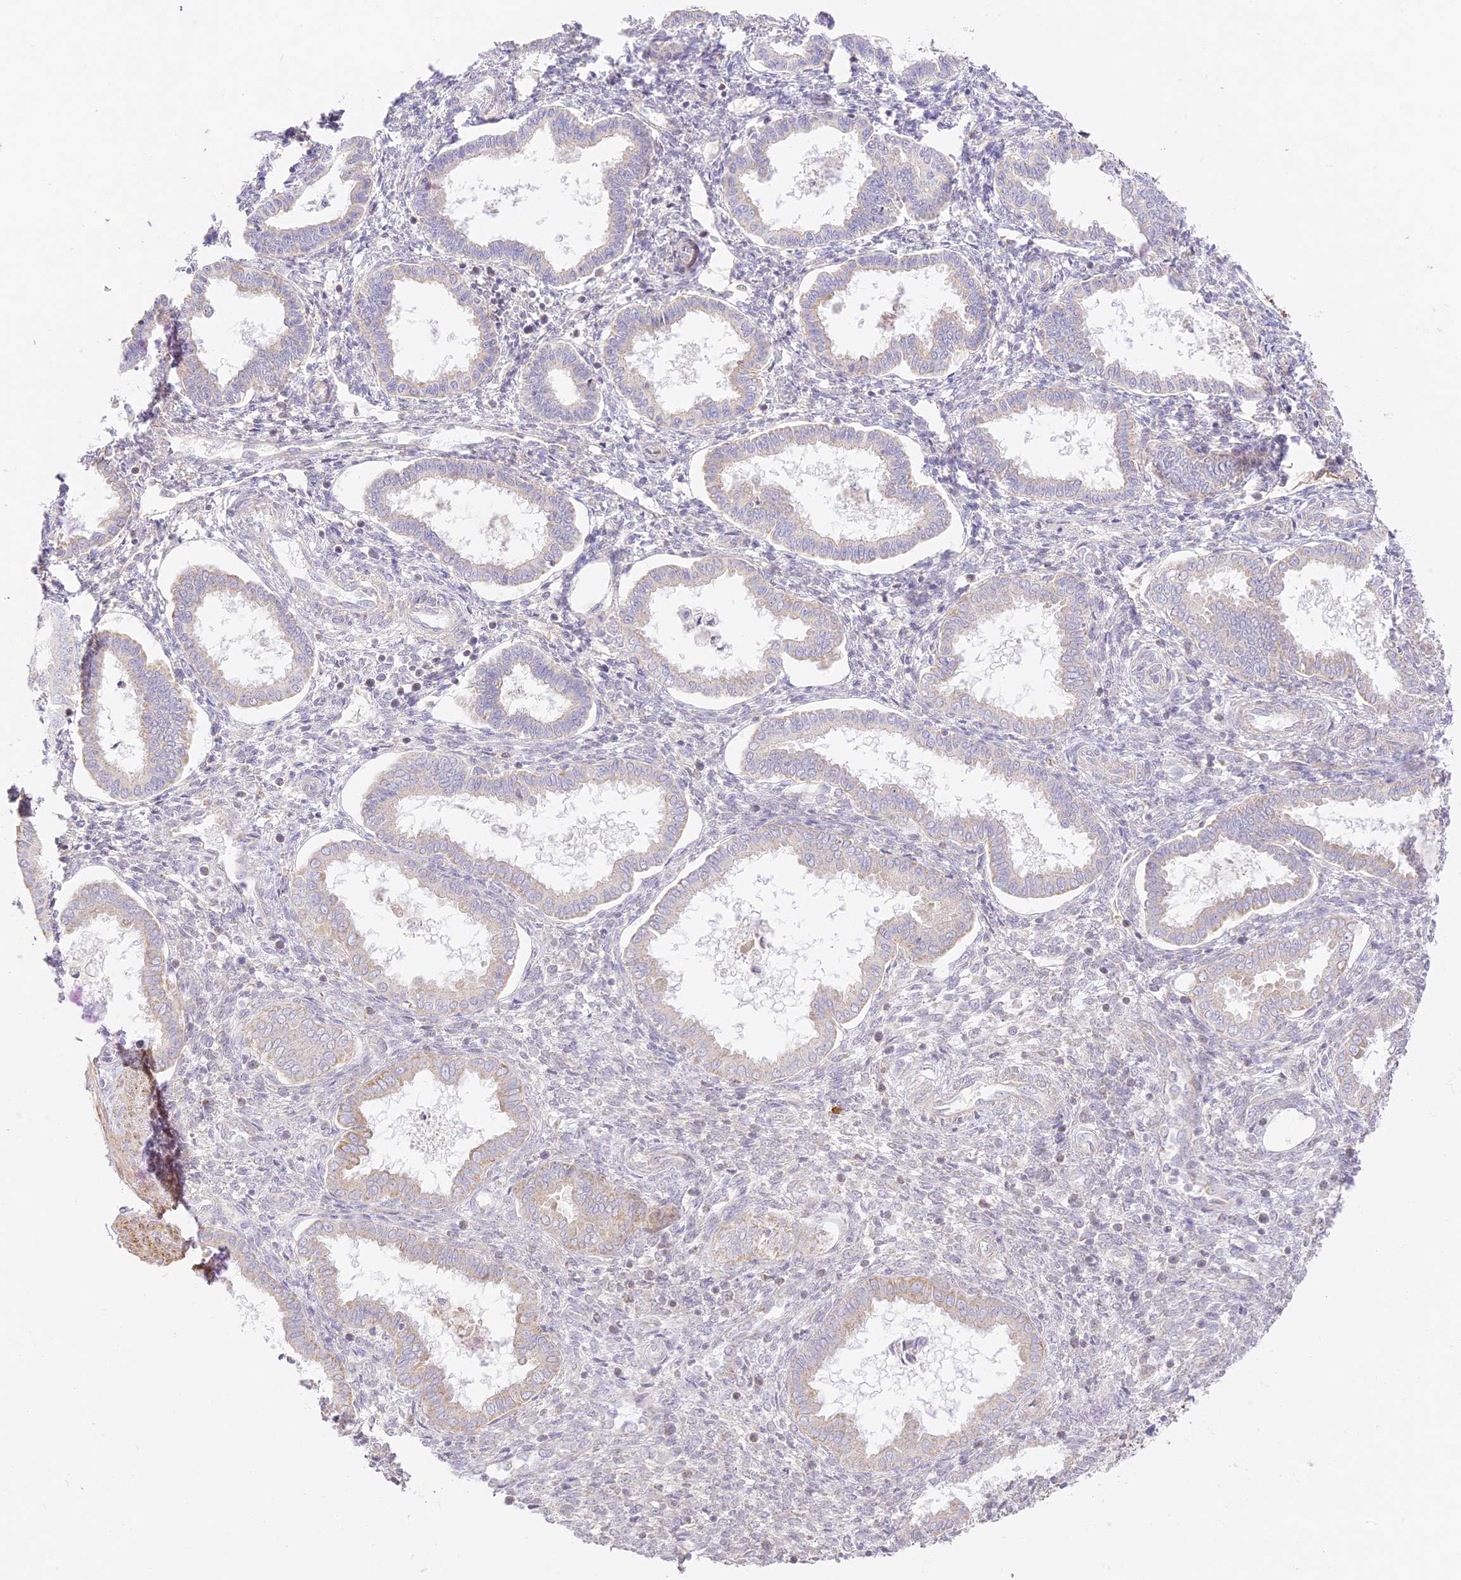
{"staining": {"intensity": "negative", "quantity": "none", "location": "none"}, "tissue": "endometrium", "cell_type": "Cells in endometrial stroma", "image_type": "normal", "snomed": [{"axis": "morphology", "description": "Normal tissue, NOS"}, {"axis": "topography", "description": "Endometrium"}], "caption": "Endometrium was stained to show a protein in brown. There is no significant expression in cells in endometrial stroma. (DAB (3,3'-diaminobenzidine) immunohistochemistry (IHC), high magnification).", "gene": "LRRC15", "patient": {"sex": "female", "age": 24}}